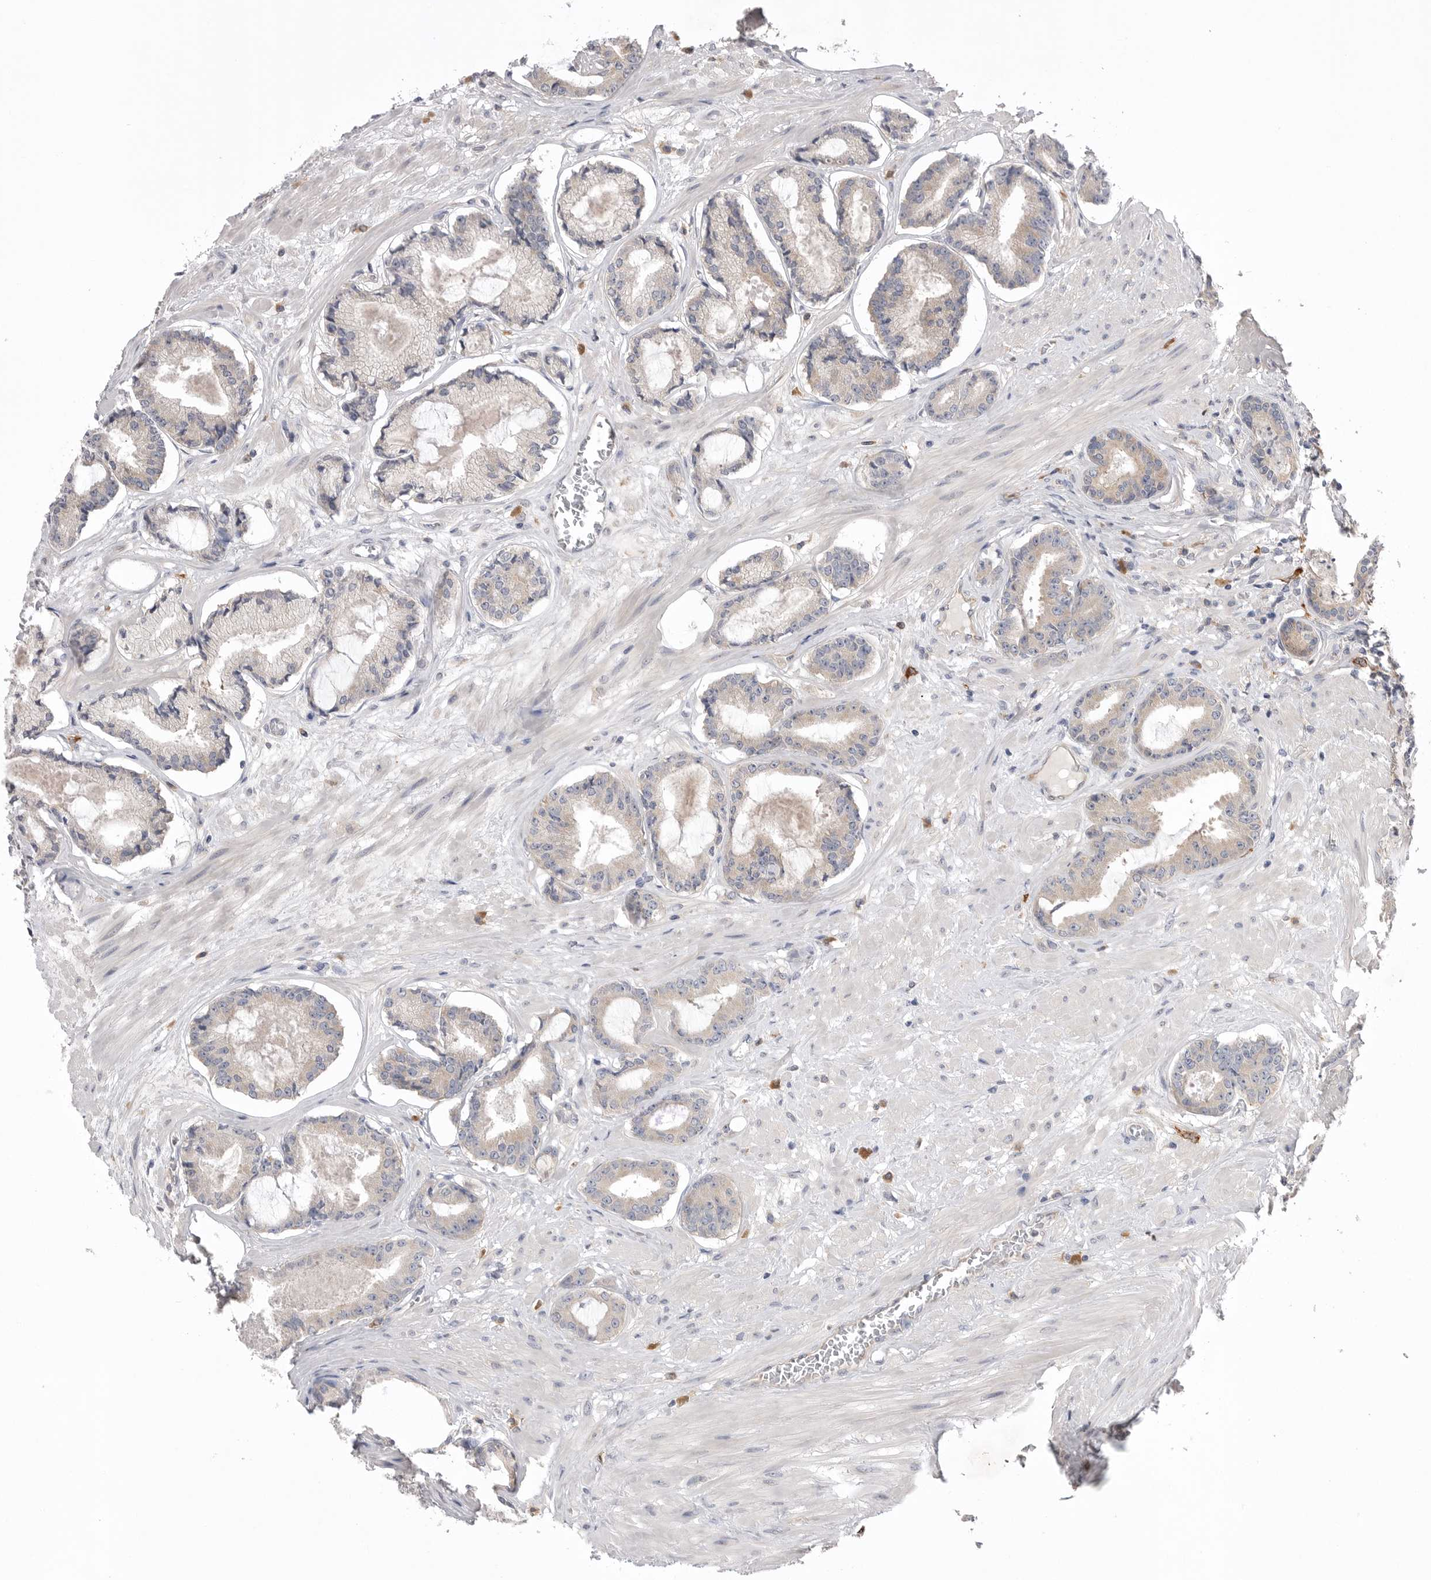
{"staining": {"intensity": "weak", "quantity": "<25%", "location": "cytoplasmic/membranous"}, "tissue": "prostate cancer", "cell_type": "Tumor cells", "image_type": "cancer", "snomed": [{"axis": "morphology", "description": "Adenocarcinoma, Low grade"}, {"axis": "topography", "description": "Prostate"}], "caption": "High magnification brightfield microscopy of adenocarcinoma (low-grade) (prostate) stained with DAB (3,3'-diaminobenzidine) (brown) and counterstained with hematoxylin (blue): tumor cells show no significant expression.", "gene": "VAC14", "patient": {"sex": "male", "age": 60}}